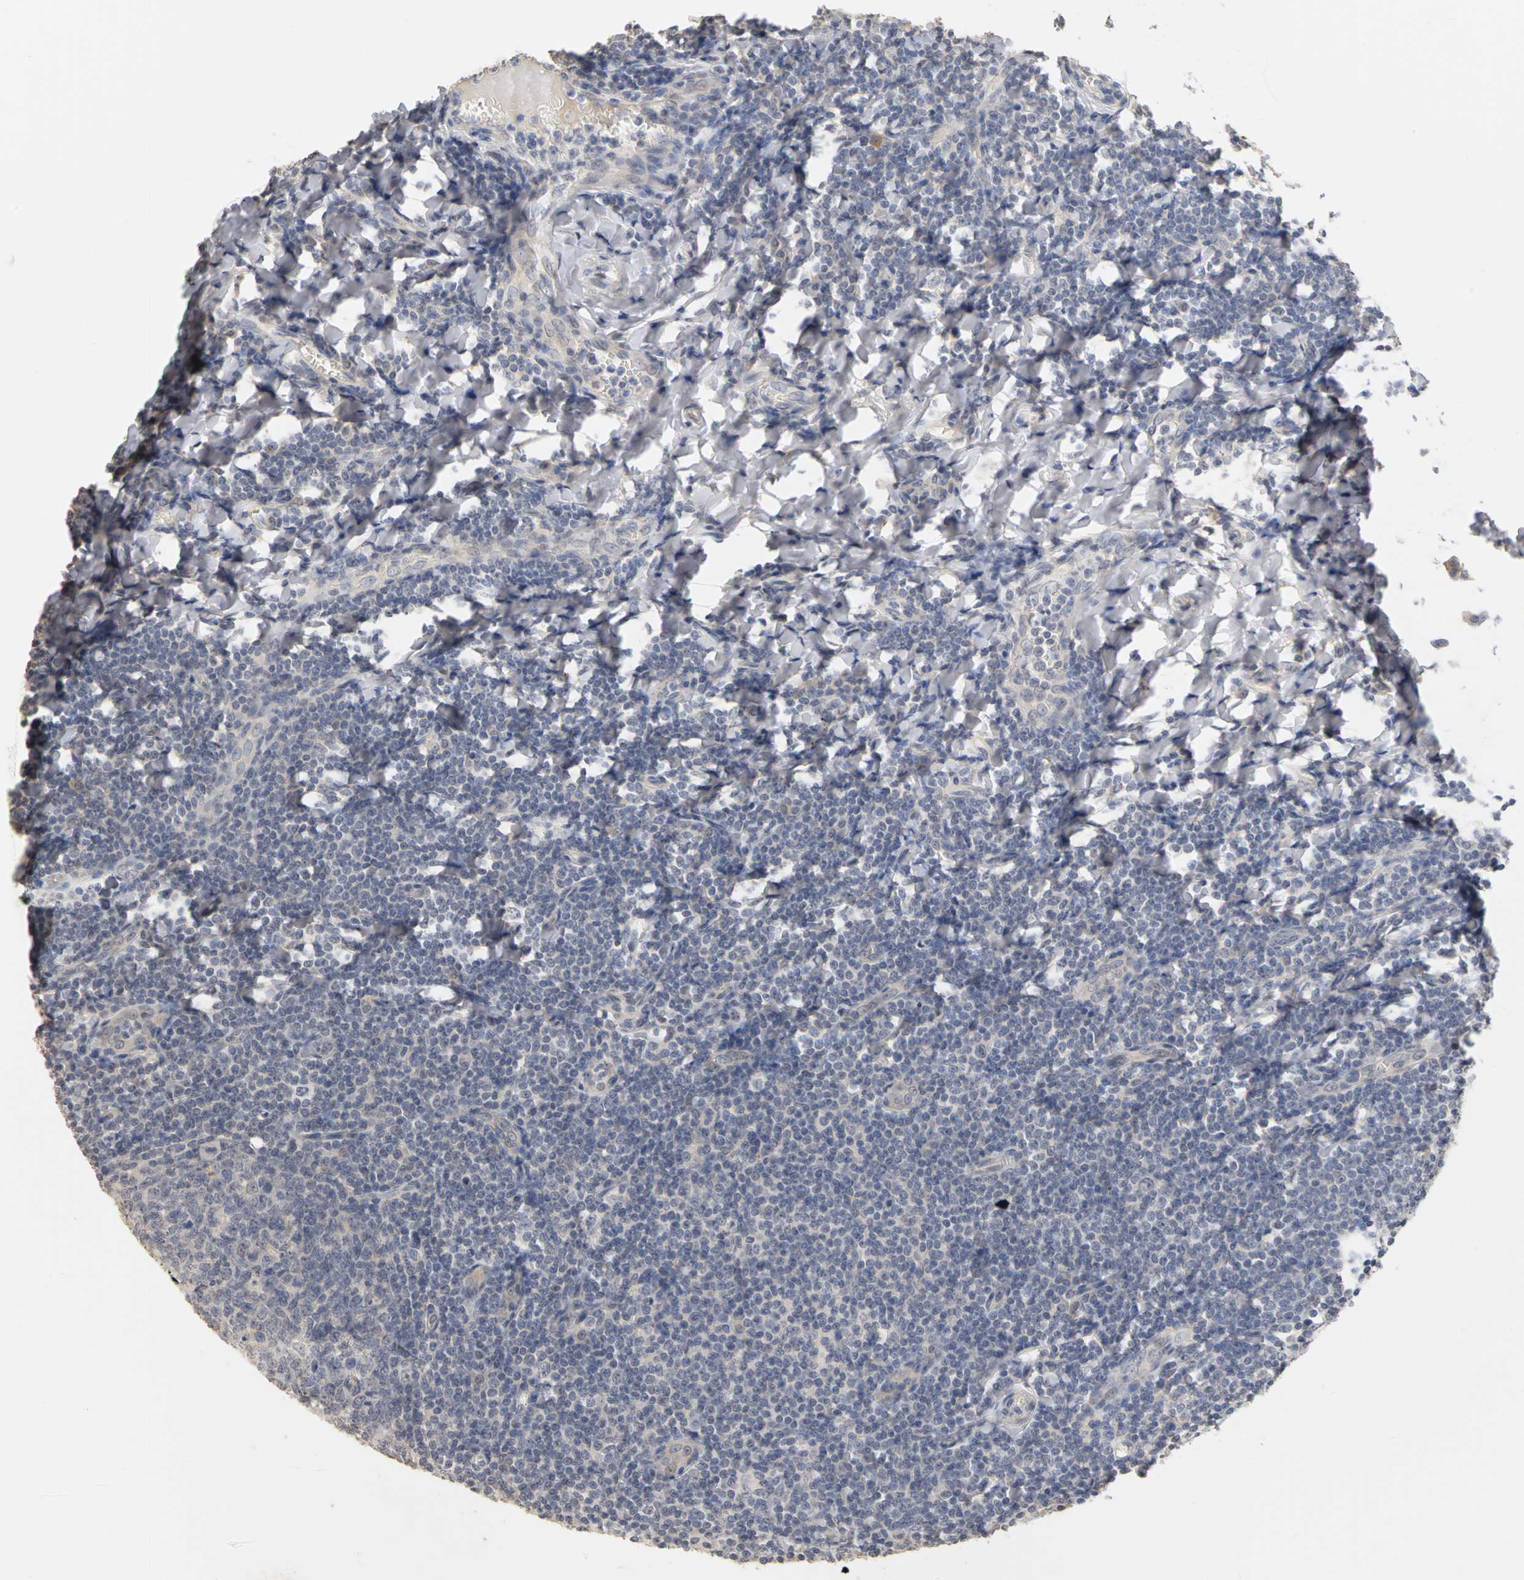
{"staining": {"intensity": "weak", "quantity": "<25%", "location": "nuclear"}, "tissue": "tonsil", "cell_type": "Germinal center cells", "image_type": "normal", "snomed": [{"axis": "morphology", "description": "Normal tissue, NOS"}, {"axis": "topography", "description": "Tonsil"}], "caption": "Histopathology image shows no significant protein staining in germinal center cells of benign tonsil. (Brightfield microscopy of DAB immunohistochemistry (IHC) at high magnification).", "gene": "PGR", "patient": {"sex": "male", "age": 31}}